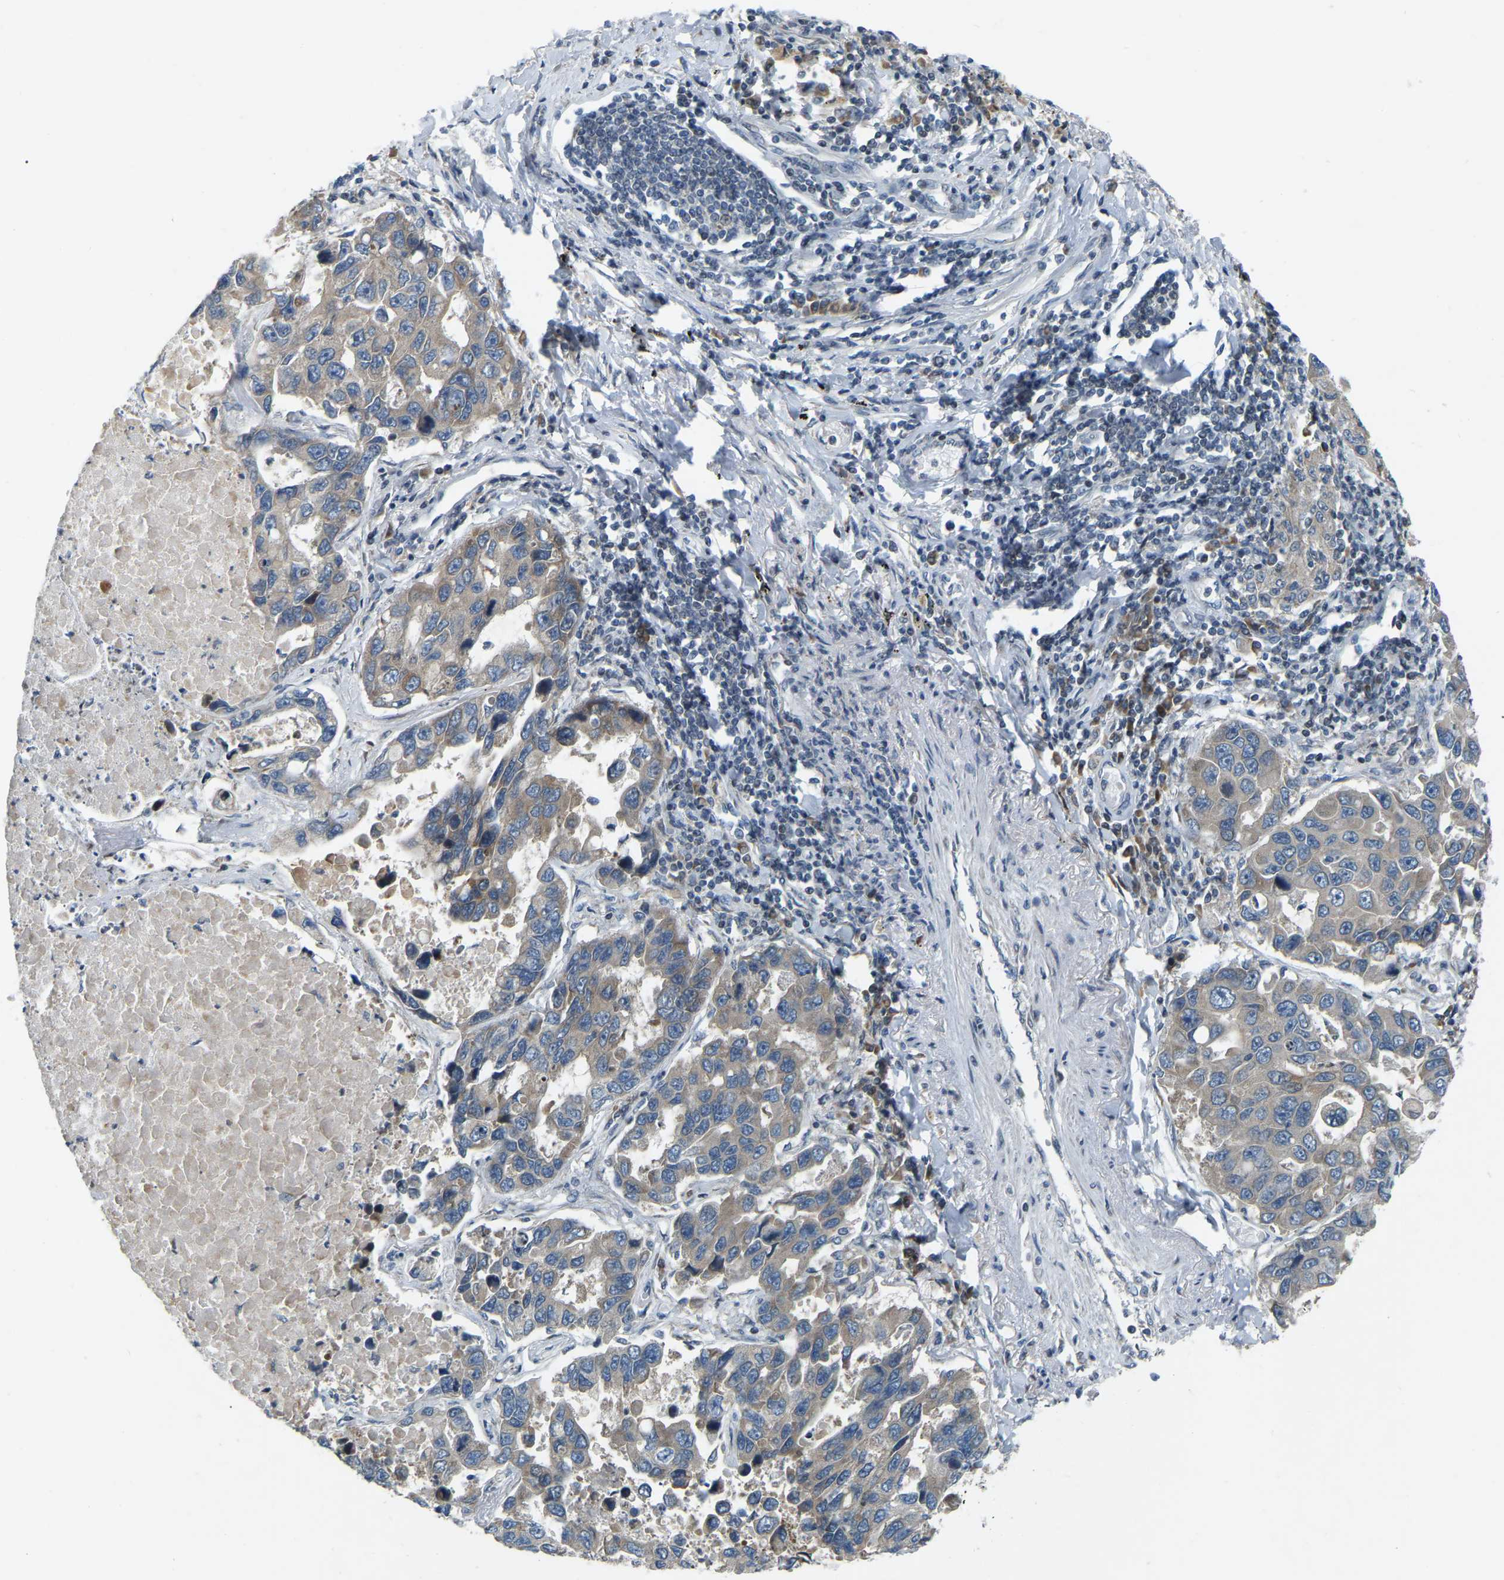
{"staining": {"intensity": "weak", "quantity": ">75%", "location": "cytoplasmic/membranous"}, "tissue": "lung cancer", "cell_type": "Tumor cells", "image_type": "cancer", "snomed": [{"axis": "morphology", "description": "Adenocarcinoma, NOS"}, {"axis": "topography", "description": "Lung"}], "caption": "Human lung cancer stained with a brown dye displays weak cytoplasmic/membranous positive expression in approximately >75% of tumor cells.", "gene": "PARL", "patient": {"sex": "male", "age": 64}}